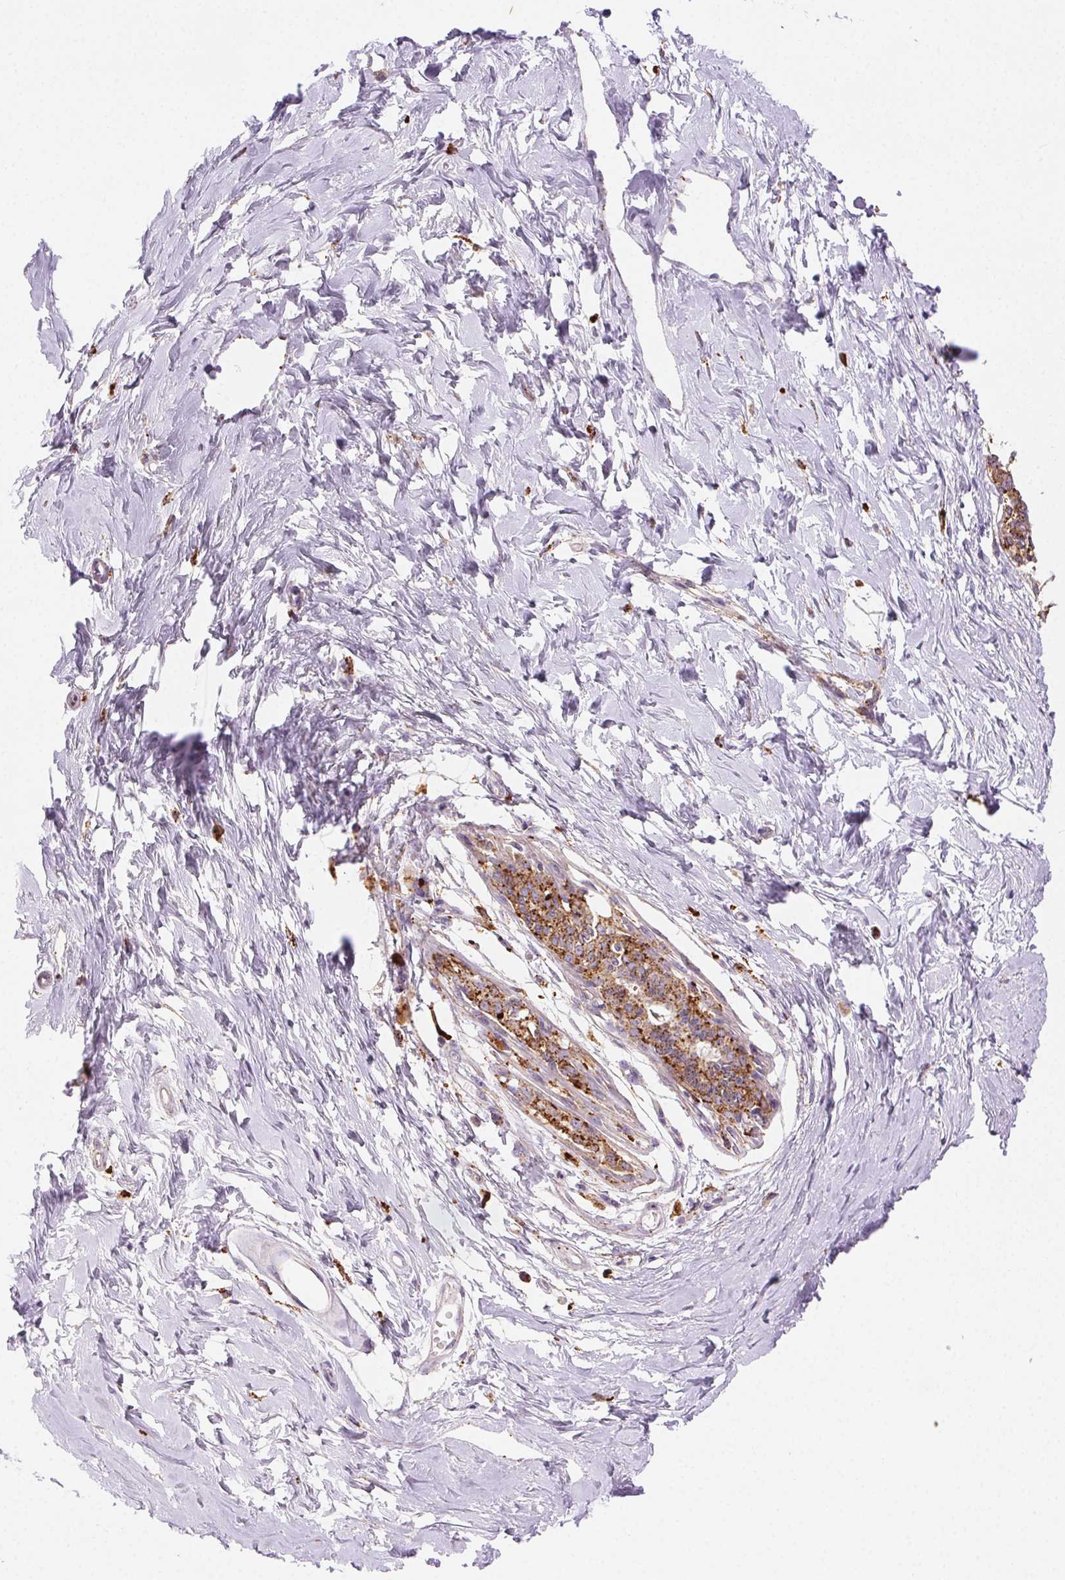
{"staining": {"intensity": "weak", "quantity": "25%-75%", "location": "cytoplasmic/membranous"}, "tissue": "breast", "cell_type": "Adipocytes", "image_type": "normal", "snomed": [{"axis": "morphology", "description": "Normal tissue, NOS"}, {"axis": "topography", "description": "Breast"}], "caption": "Immunohistochemical staining of benign breast reveals weak cytoplasmic/membranous protein expression in approximately 25%-75% of adipocytes. The staining was performed using DAB, with brown indicating positive protein expression. Nuclei are stained blue with hematoxylin.", "gene": "SCPEP1", "patient": {"sex": "female", "age": 45}}